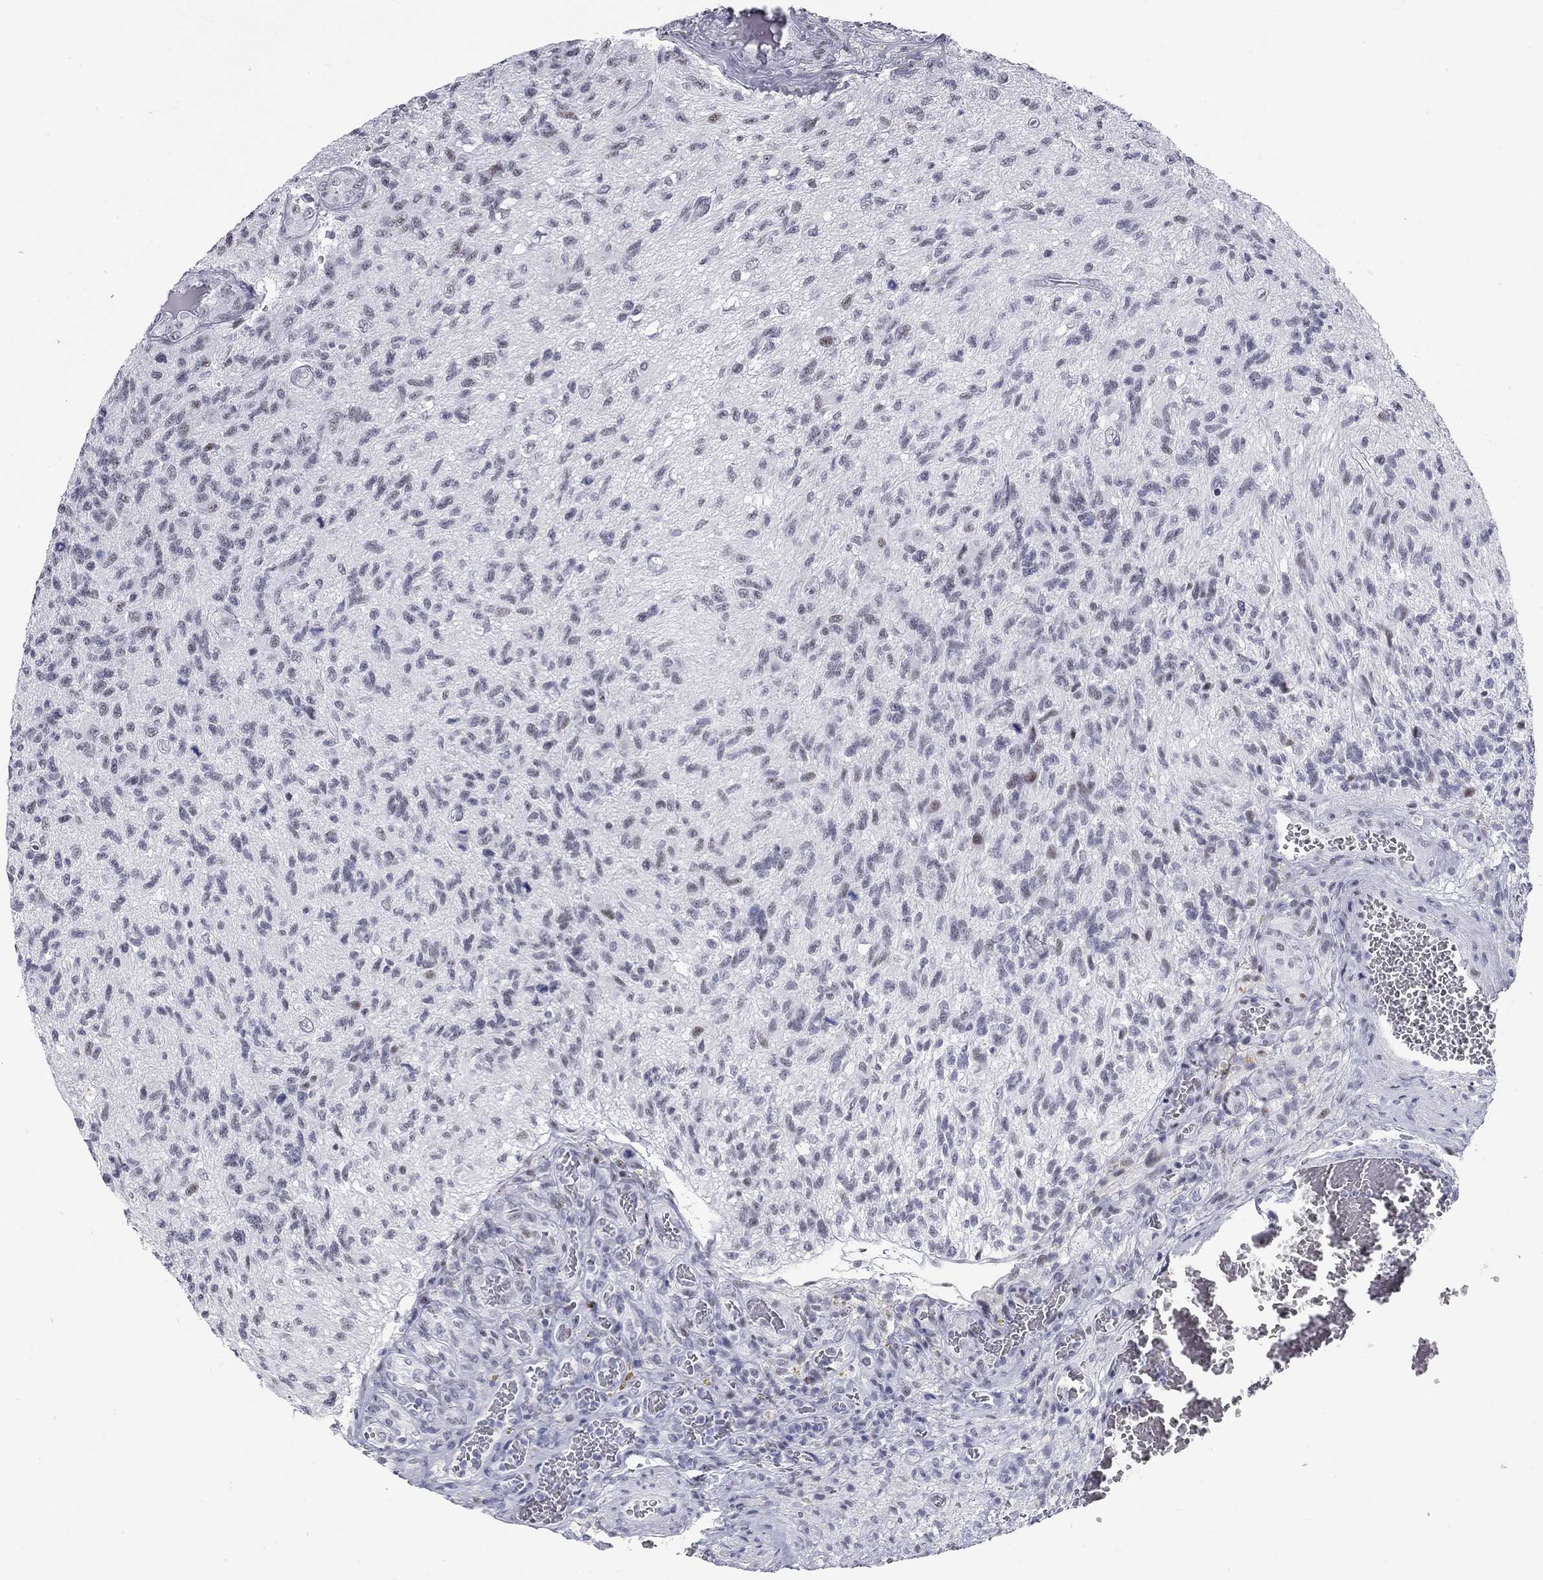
{"staining": {"intensity": "moderate", "quantity": "<25%", "location": "nuclear"}, "tissue": "glioma", "cell_type": "Tumor cells", "image_type": "cancer", "snomed": [{"axis": "morphology", "description": "Glioma, malignant, High grade"}, {"axis": "topography", "description": "Brain"}], "caption": "Glioma stained with a brown dye exhibits moderate nuclear positive positivity in approximately <25% of tumor cells.", "gene": "ASF1B", "patient": {"sex": "male", "age": 56}}